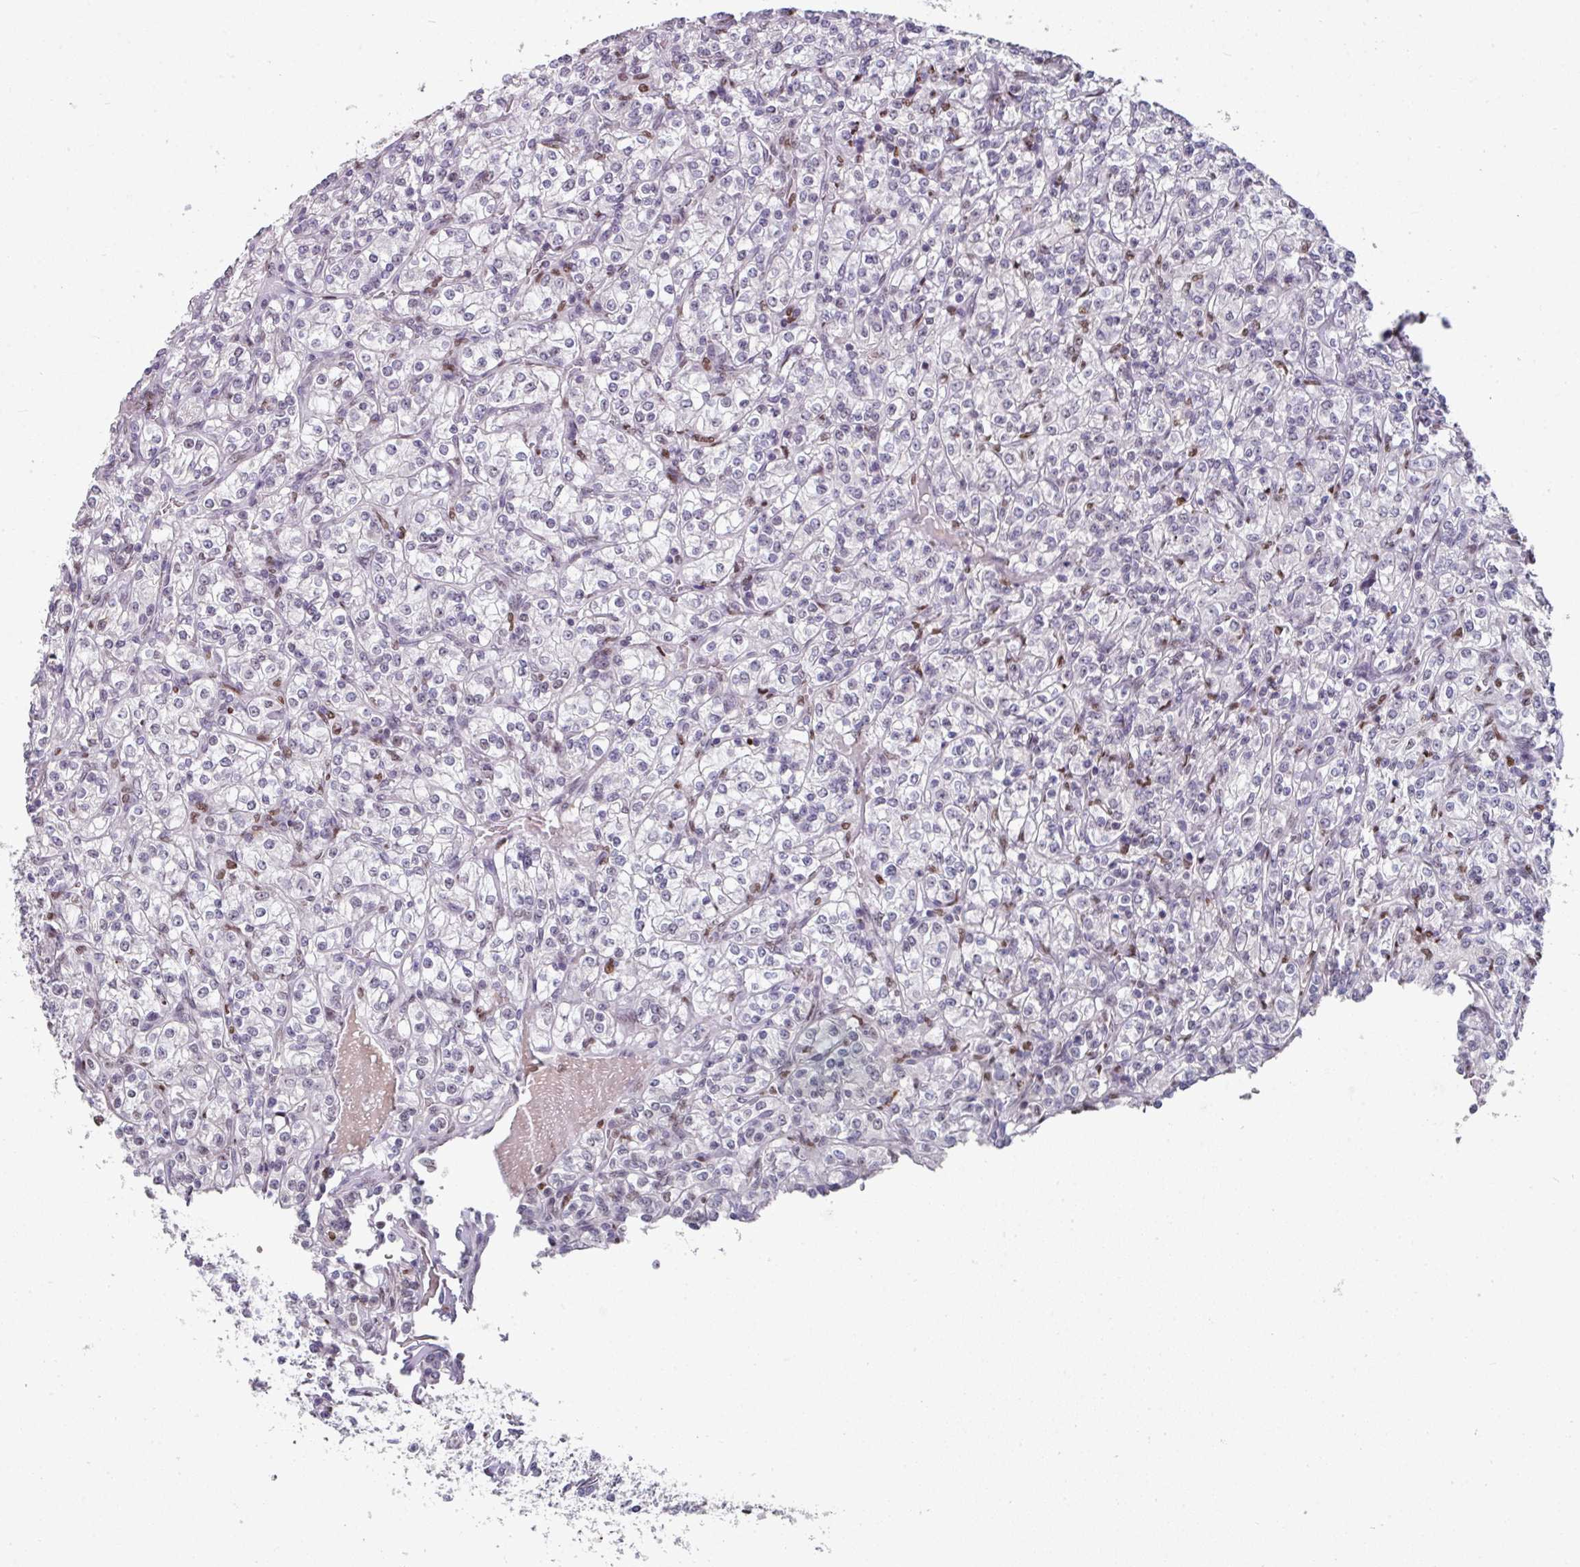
{"staining": {"intensity": "moderate", "quantity": "<25%", "location": "nuclear"}, "tissue": "renal cancer", "cell_type": "Tumor cells", "image_type": "cancer", "snomed": [{"axis": "morphology", "description": "Adenocarcinoma, NOS"}, {"axis": "topography", "description": "Kidney"}], "caption": "Immunohistochemical staining of renal cancer (adenocarcinoma) displays low levels of moderate nuclear positivity in approximately <25% of tumor cells.", "gene": "RAD50", "patient": {"sex": "male", "age": 77}}